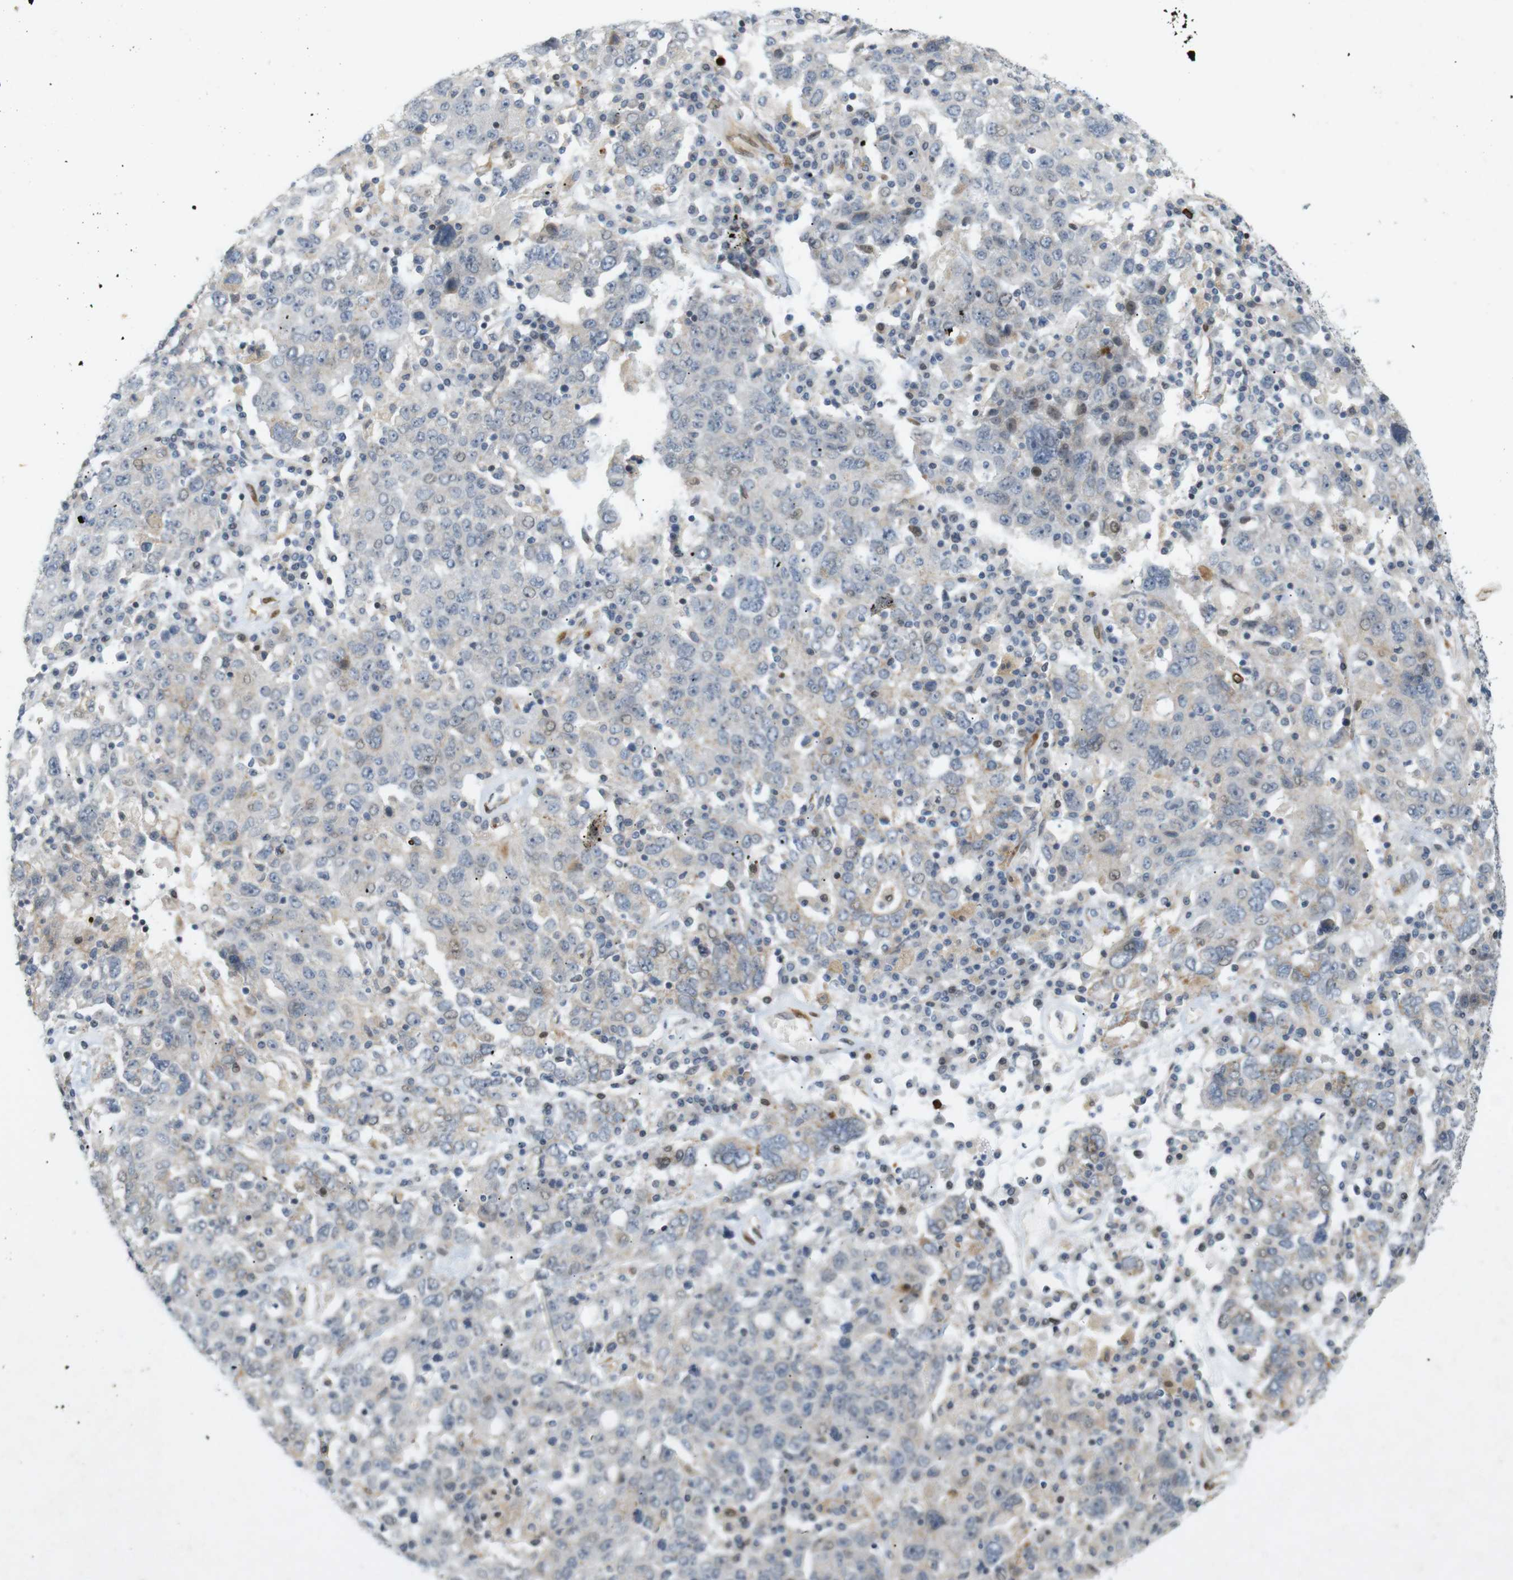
{"staining": {"intensity": "negative", "quantity": "none", "location": "none"}, "tissue": "ovarian cancer", "cell_type": "Tumor cells", "image_type": "cancer", "snomed": [{"axis": "morphology", "description": "Carcinoma, endometroid"}, {"axis": "topography", "description": "Ovary"}], "caption": "Tumor cells are negative for brown protein staining in ovarian endometroid carcinoma.", "gene": "PPP1R14A", "patient": {"sex": "female", "age": 62}}